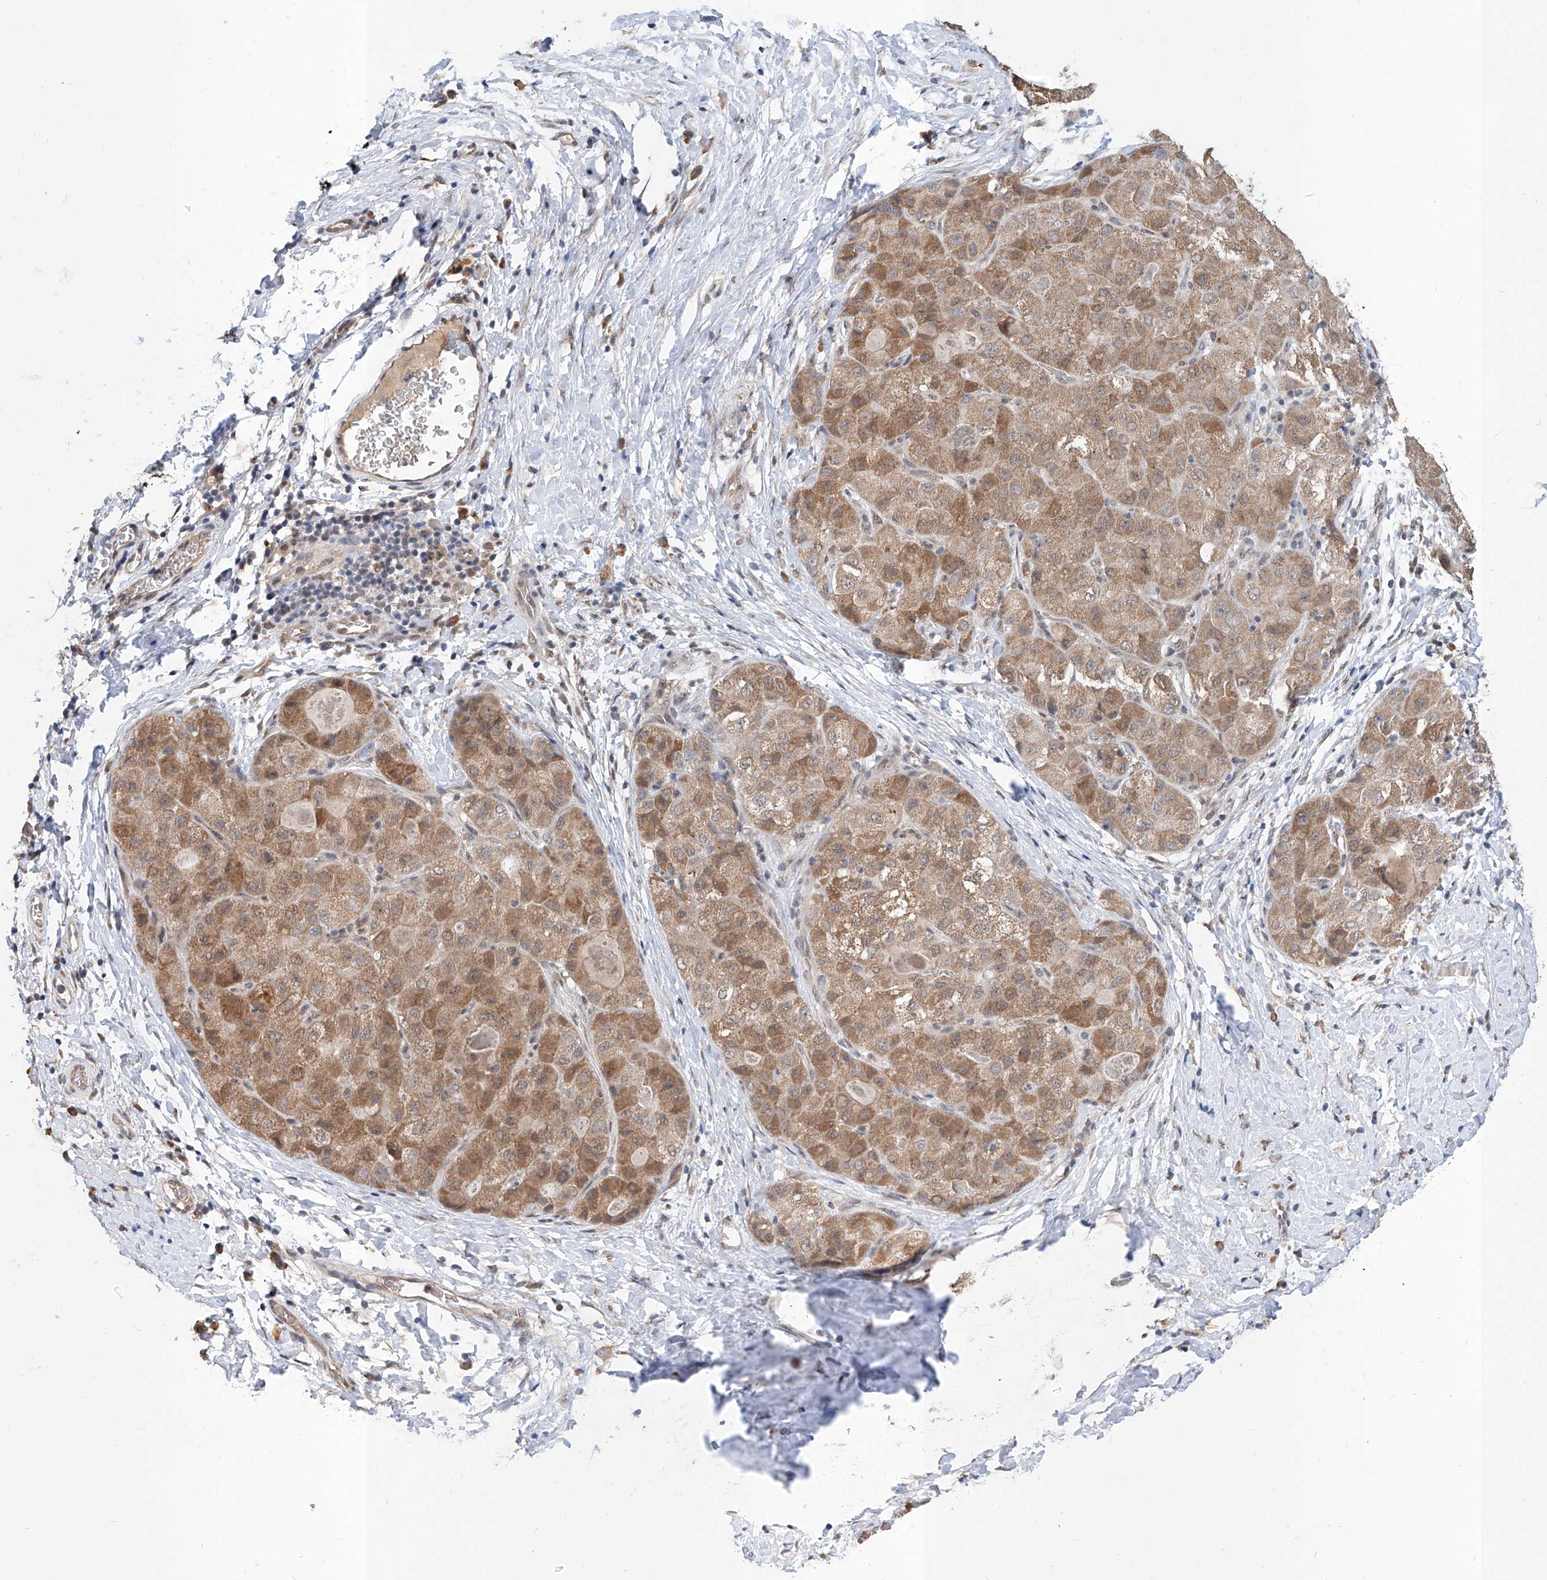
{"staining": {"intensity": "moderate", "quantity": ">75%", "location": "cytoplasmic/membranous"}, "tissue": "liver cancer", "cell_type": "Tumor cells", "image_type": "cancer", "snomed": [{"axis": "morphology", "description": "Carcinoma, Hepatocellular, NOS"}, {"axis": "topography", "description": "Liver"}], "caption": "A brown stain highlights moderate cytoplasmic/membranous expression of a protein in hepatocellular carcinoma (liver) tumor cells. (DAB (3,3'-diaminobenzidine) IHC with brightfield microscopy, high magnification).", "gene": "CARMIL3", "patient": {"sex": "male", "age": 80}}